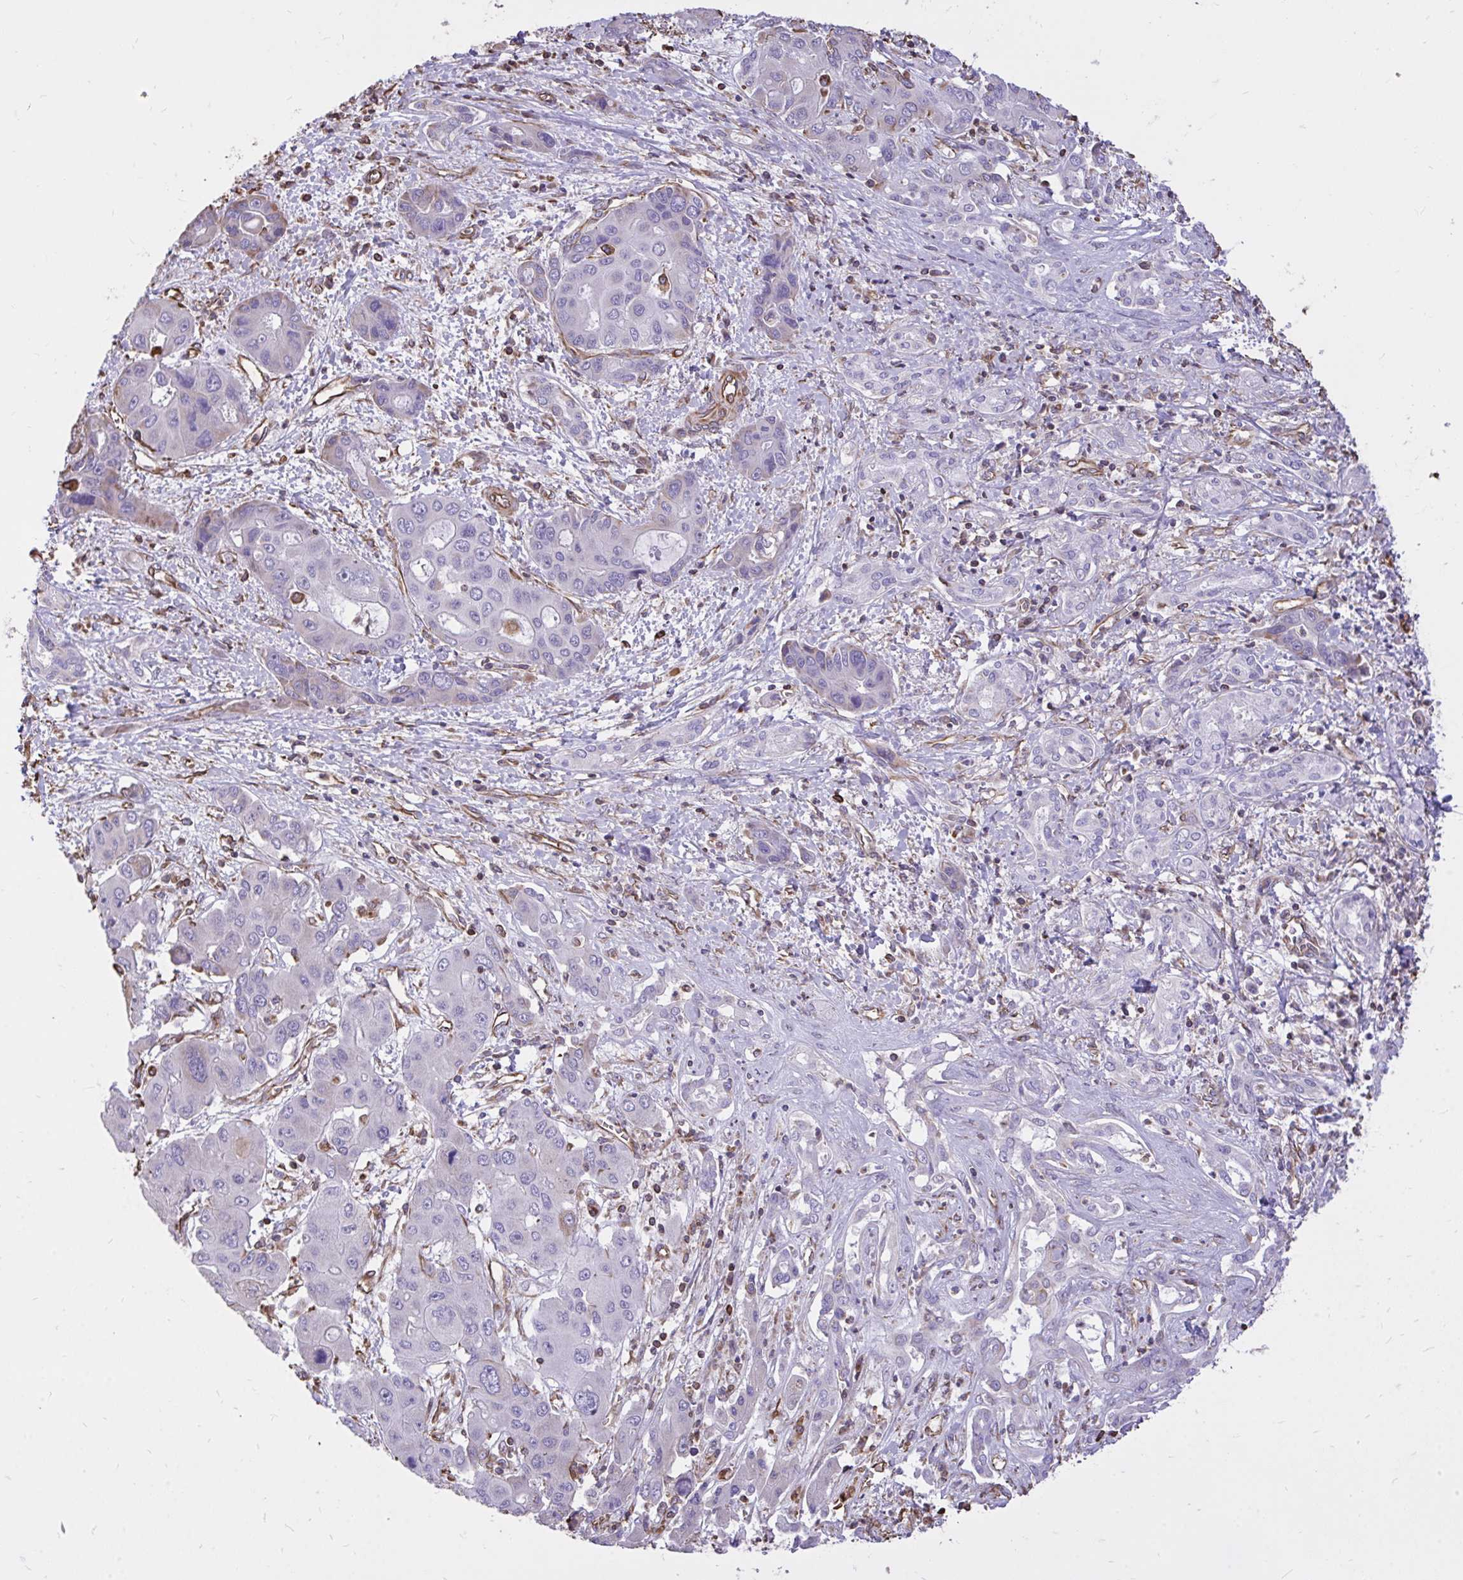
{"staining": {"intensity": "negative", "quantity": "none", "location": "none"}, "tissue": "liver cancer", "cell_type": "Tumor cells", "image_type": "cancer", "snomed": [{"axis": "morphology", "description": "Cholangiocarcinoma"}, {"axis": "topography", "description": "Liver"}], "caption": "The immunohistochemistry image has no significant expression in tumor cells of liver cancer (cholangiocarcinoma) tissue.", "gene": "RNF103", "patient": {"sex": "male", "age": 67}}